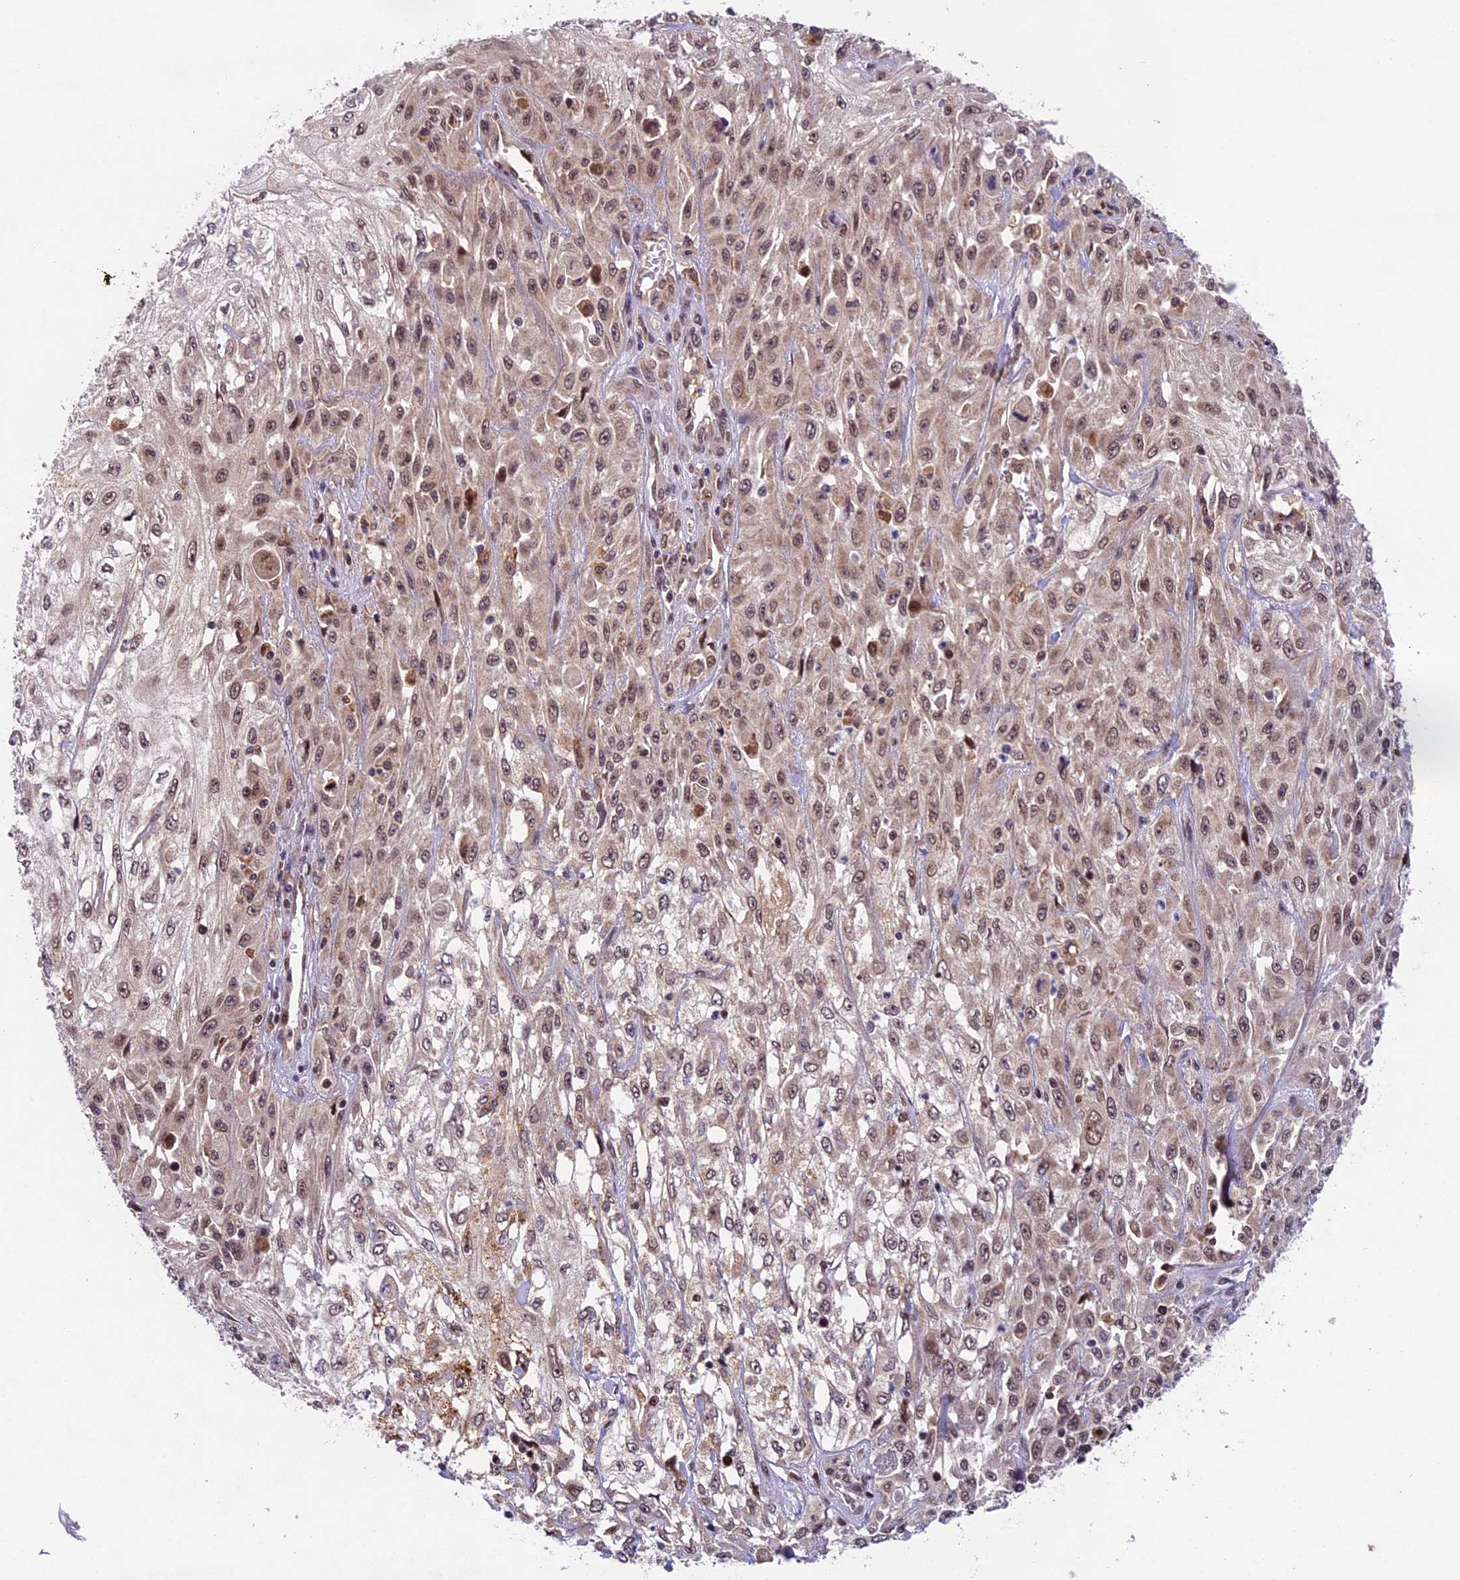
{"staining": {"intensity": "weak", "quantity": ">75%", "location": "nuclear"}, "tissue": "skin cancer", "cell_type": "Tumor cells", "image_type": "cancer", "snomed": [{"axis": "morphology", "description": "Squamous cell carcinoma, NOS"}, {"axis": "morphology", "description": "Squamous cell carcinoma, metastatic, NOS"}, {"axis": "topography", "description": "Skin"}, {"axis": "topography", "description": "Lymph node"}], "caption": "Immunohistochemistry (IHC) micrograph of skin cancer stained for a protein (brown), which shows low levels of weak nuclear expression in about >75% of tumor cells.", "gene": "CCSER1", "patient": {"sex": "male", "age": 75}}